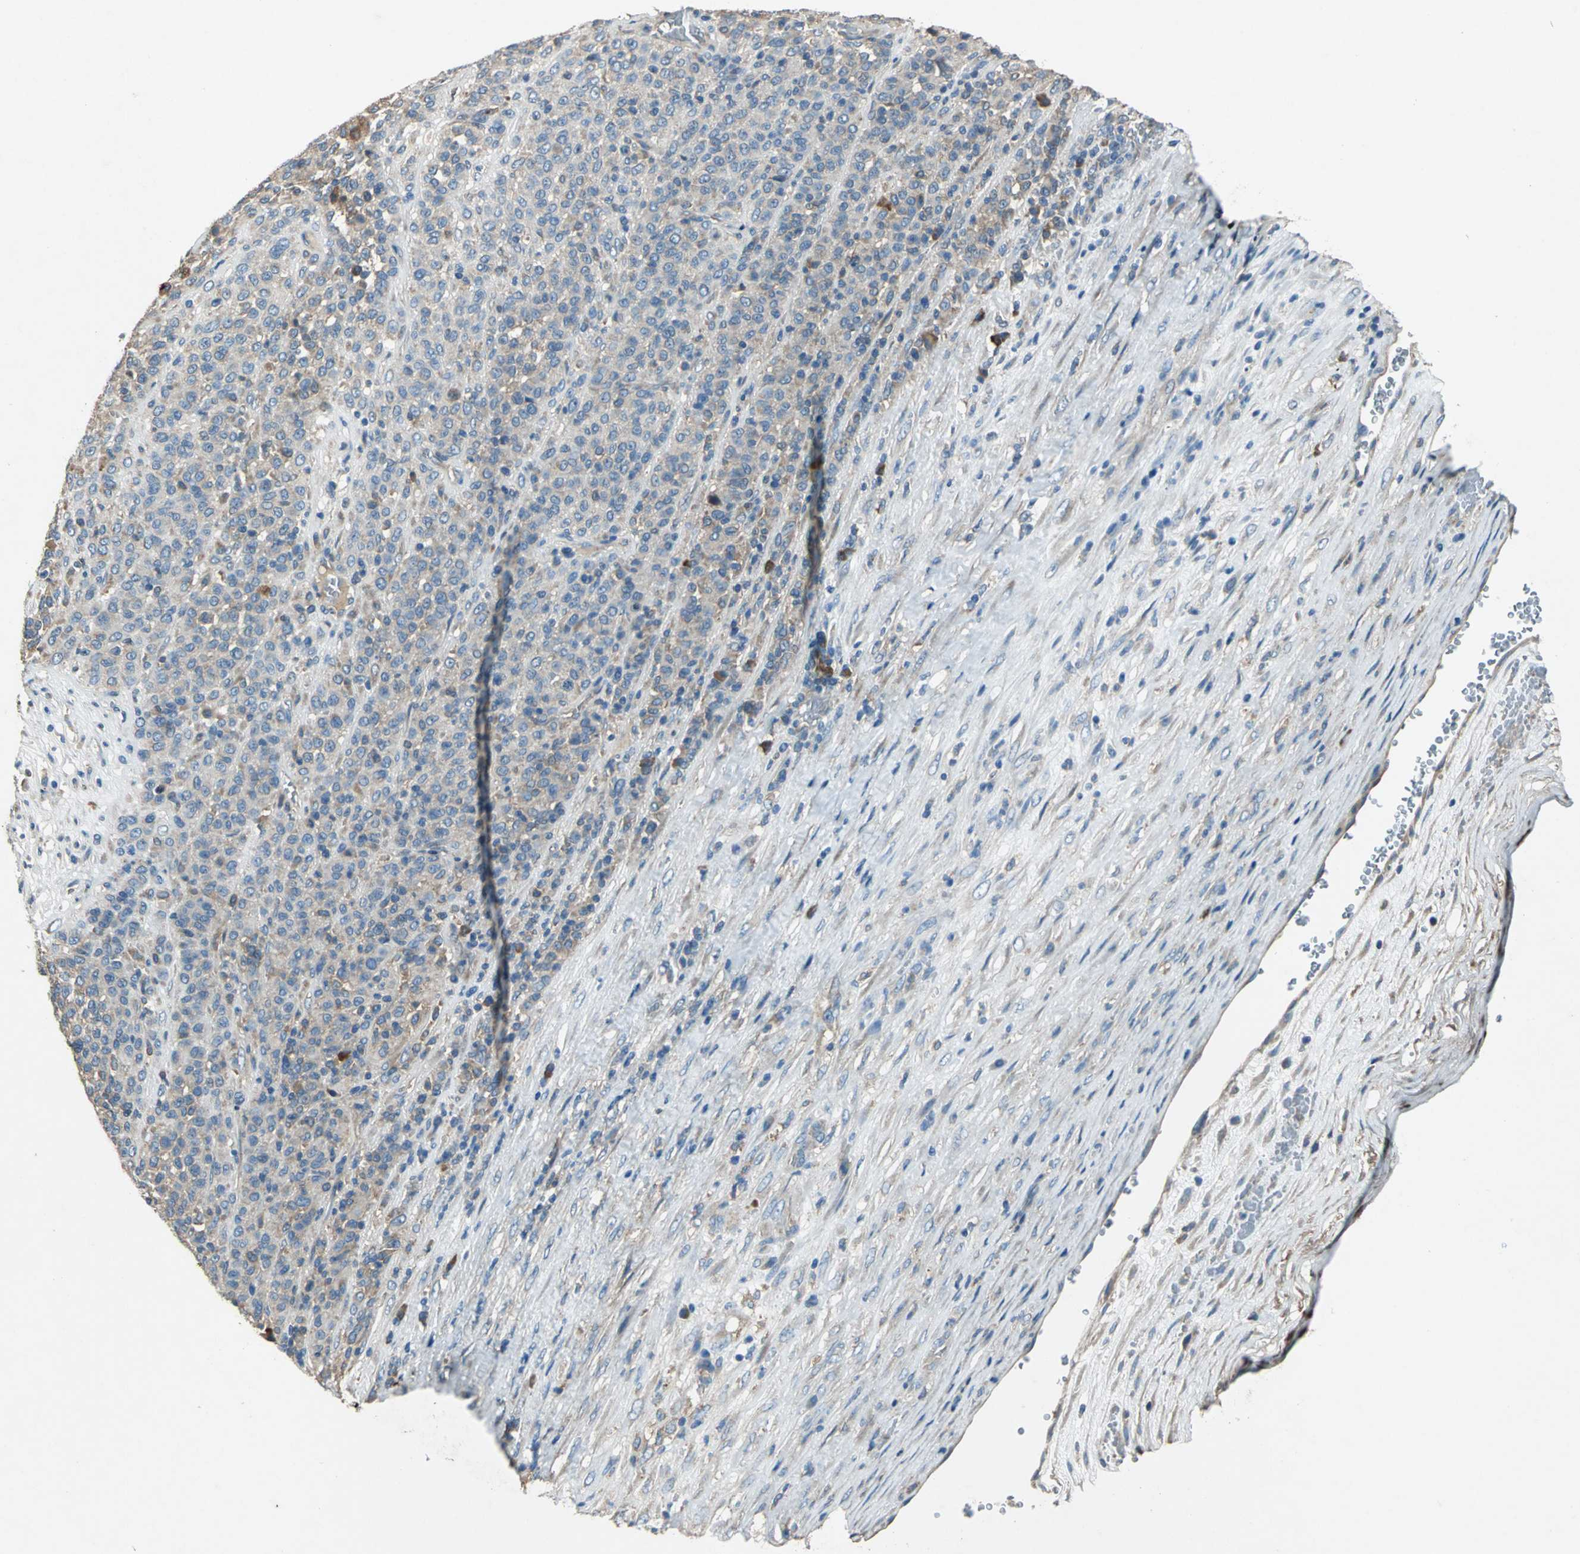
{"staining": {"intensity": "weak", "quantity": ">75%", "location": "cytoplasmic/membranous"}, "tissue": "melanoma", "cell_type": "Tumor cells", "image_type": "cancer", "snomed": [{"axis": "morphology", "description": "Malignant melanoma, Metastatic site"}, {"axis": "topography", "description": "Pancreas"}], "caption": "Immunohistochemistry histopathology image of melanoma stained for a protein (brown), which reveals low levels of weak cytoplasmic/membranous staining in about >75% of tumor cells.", "gene": "HEPH", "patient": {"sex": "female", "age": 30}}